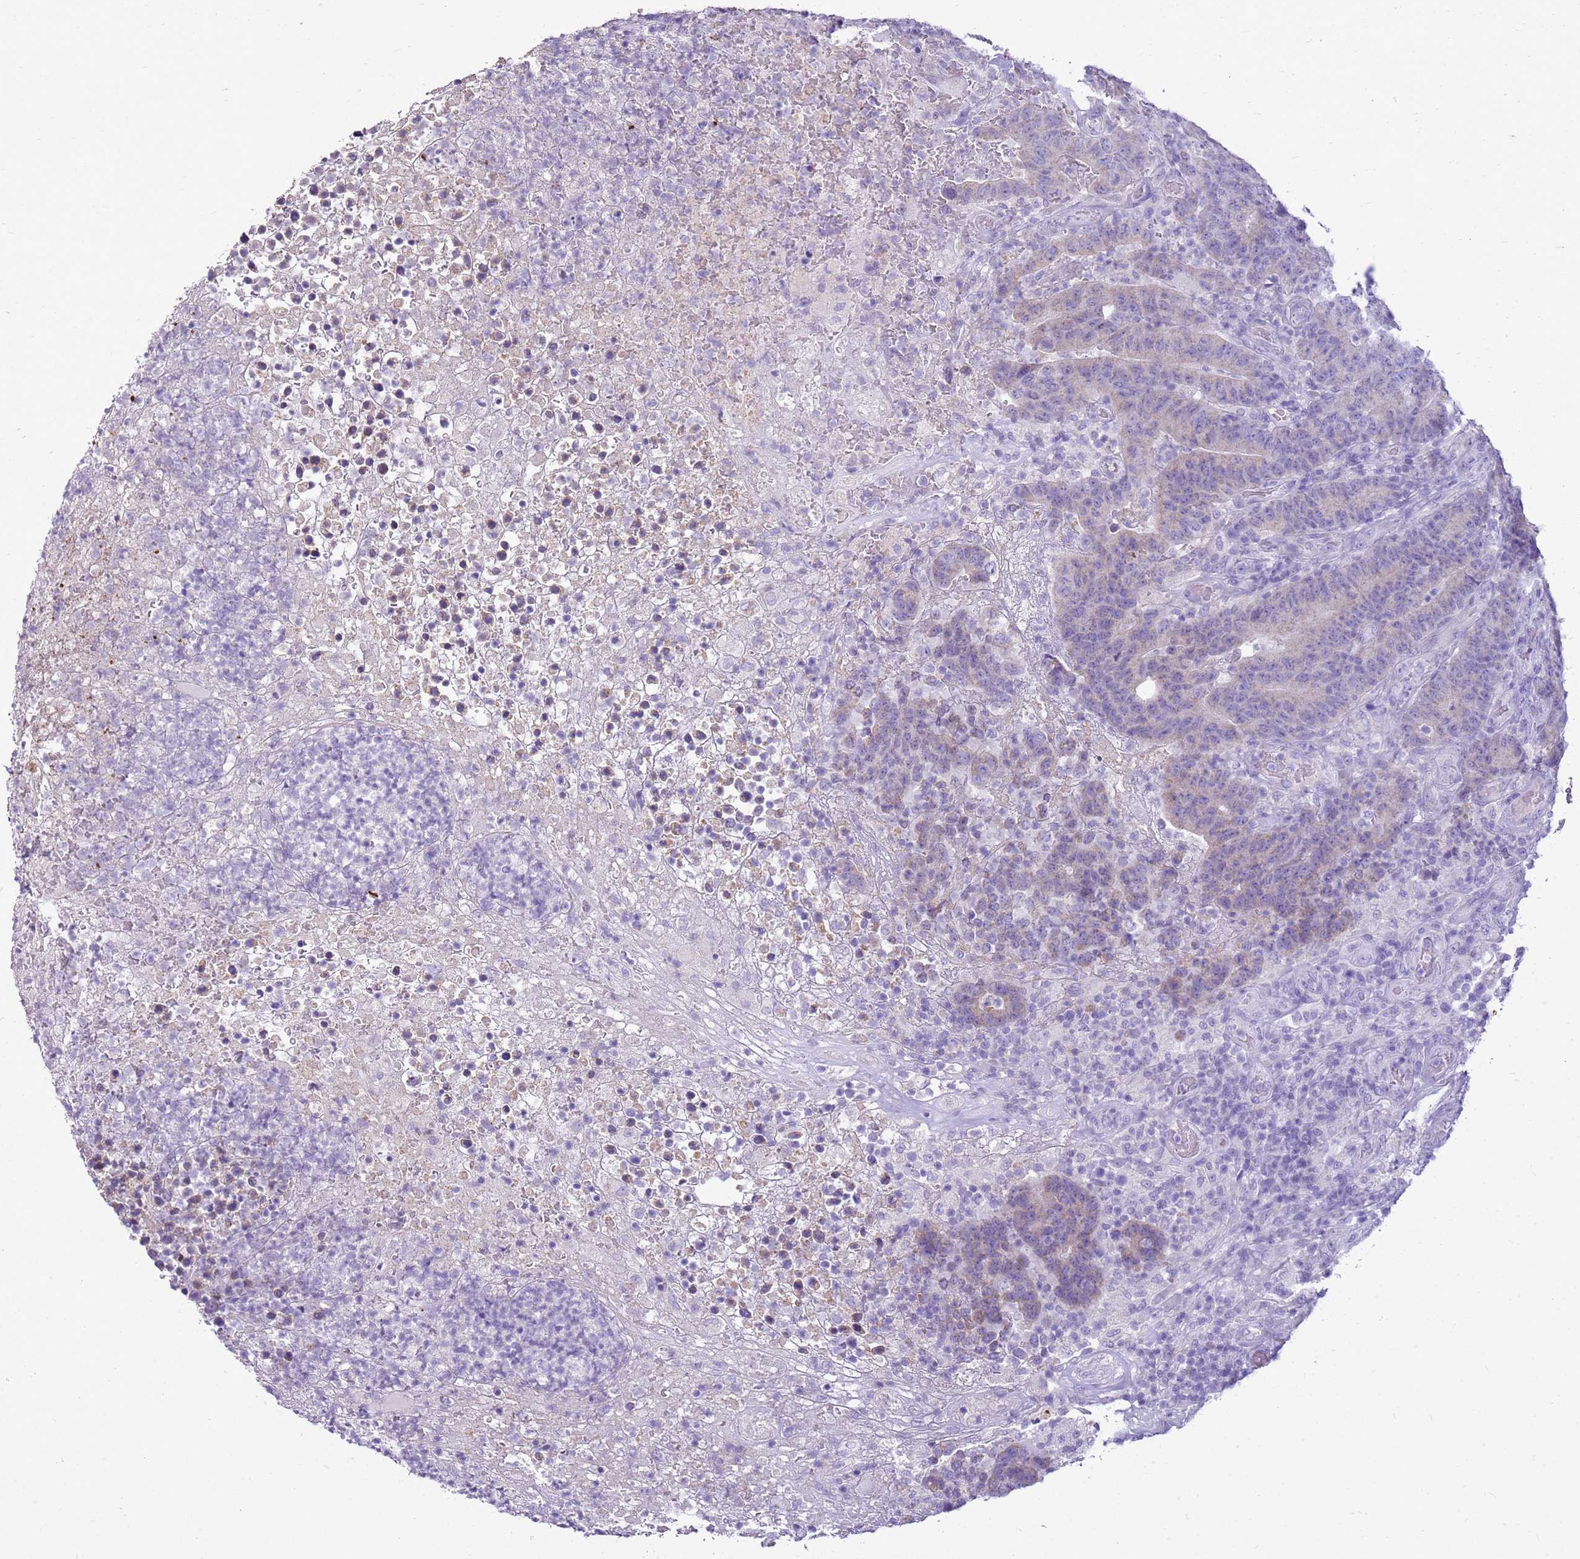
{"staining": {"intensity": "negative", "quantity": "none", "location": "none"}, "tissue": "colorectal cancer", "cell_type": "Tumor cells", "image_type": "cancer", "snomed": [{"axis": "morphology", "description": "Normal tissue, NOS"}, {"axis": "morphology", "description": "Adenocarcinoma, NOS"}, {"axis": "topography", "description": "Colon"}], "caption": "Immunohistochemical staining of colorectal cancer (adenocarcinoma) displays no significant positivity in tumor cells.", "gene": "FABP2", "patient": {"sex": "female", "age": 75}}